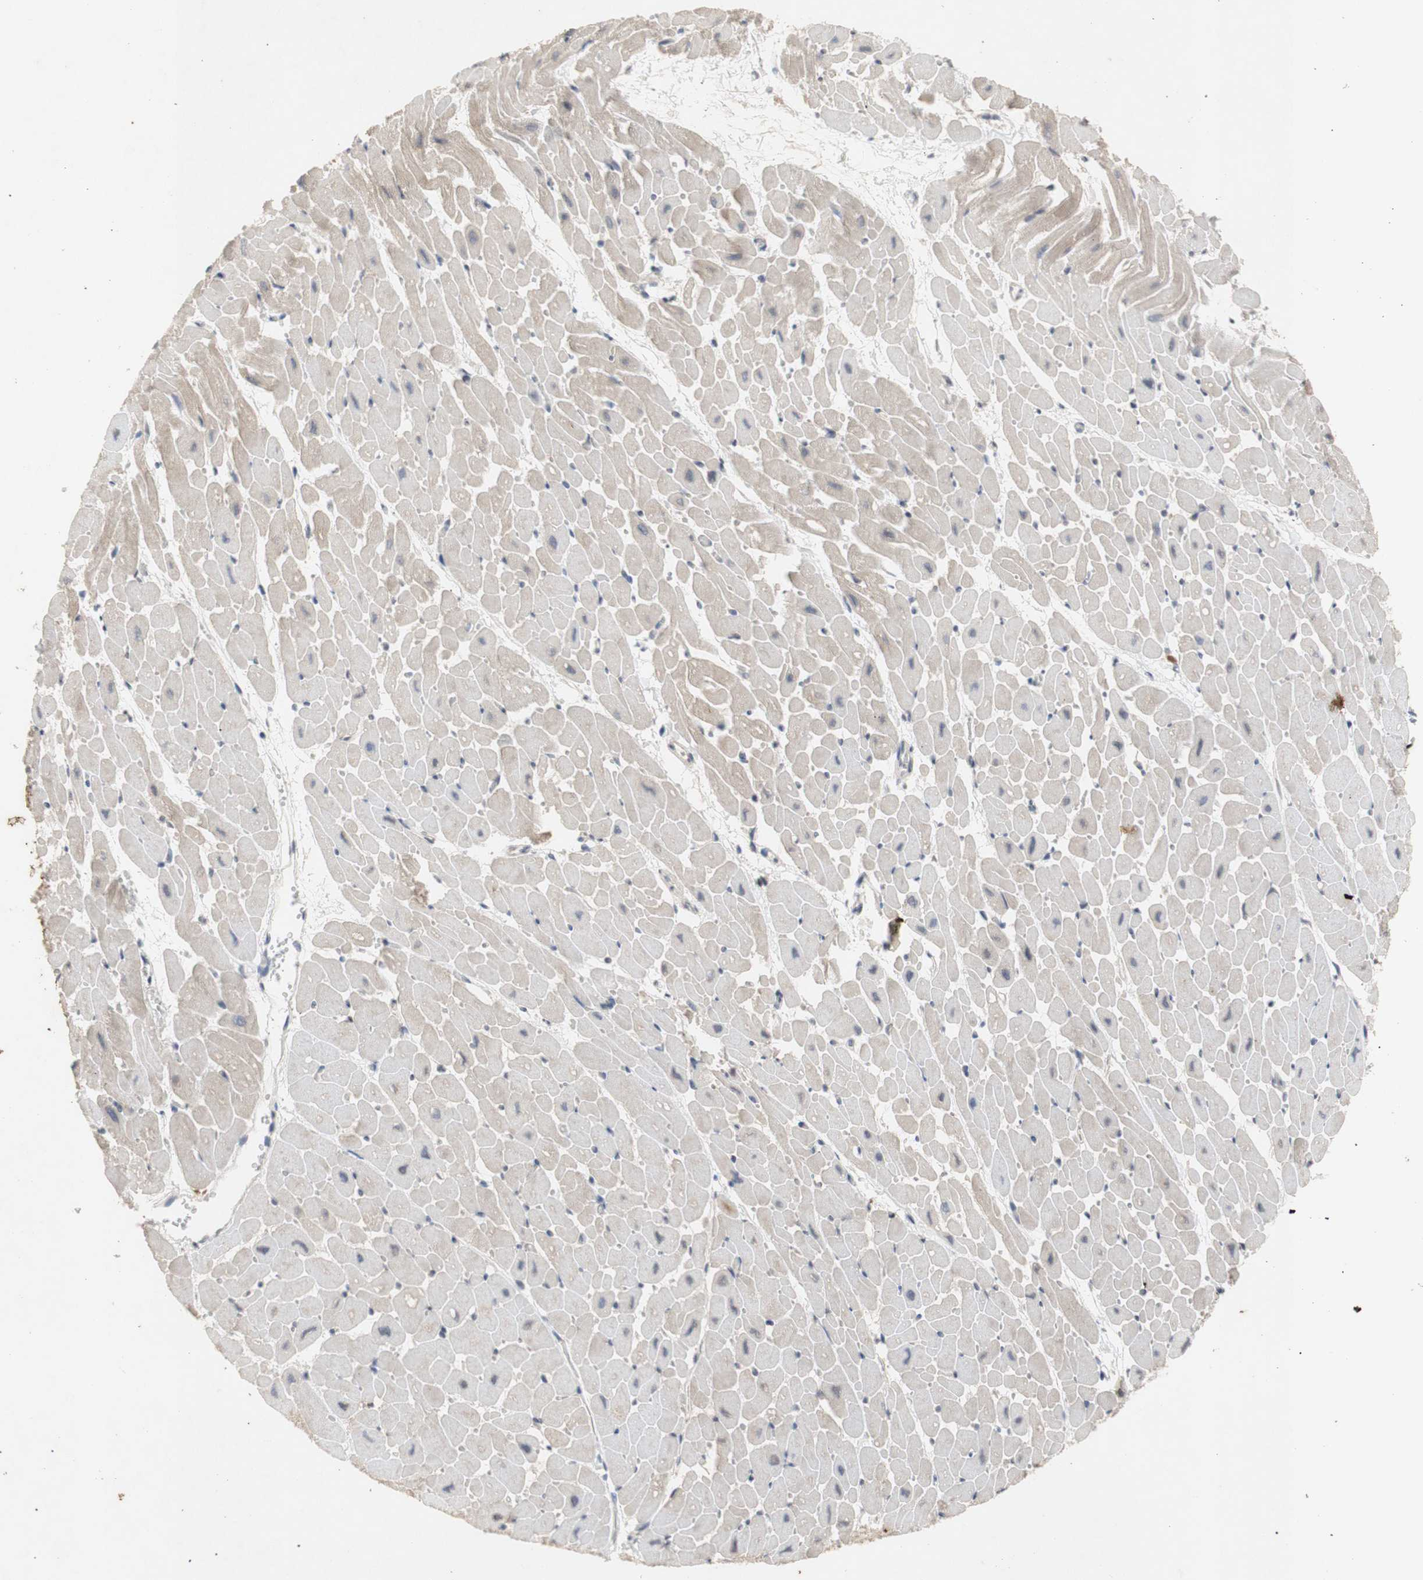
{"staining": {"intensity": "negative", "quantity": "none", "location": "none"}, "tissue": "heart muscle", "cell_type": "Cardiomyocytes", "image_type": "normal", "snomed": [{"axis": "morphology", "description": "Normal tissue, NOS"}, {"axis": "topography", "description": "Heart"}], "caption": "DAB immunohistochemical staining of benign heart muscle reveals no significant expression in cardiomyocytes.", "gene": "FOSB", "patient": {"sex": "male", "age": 45}}